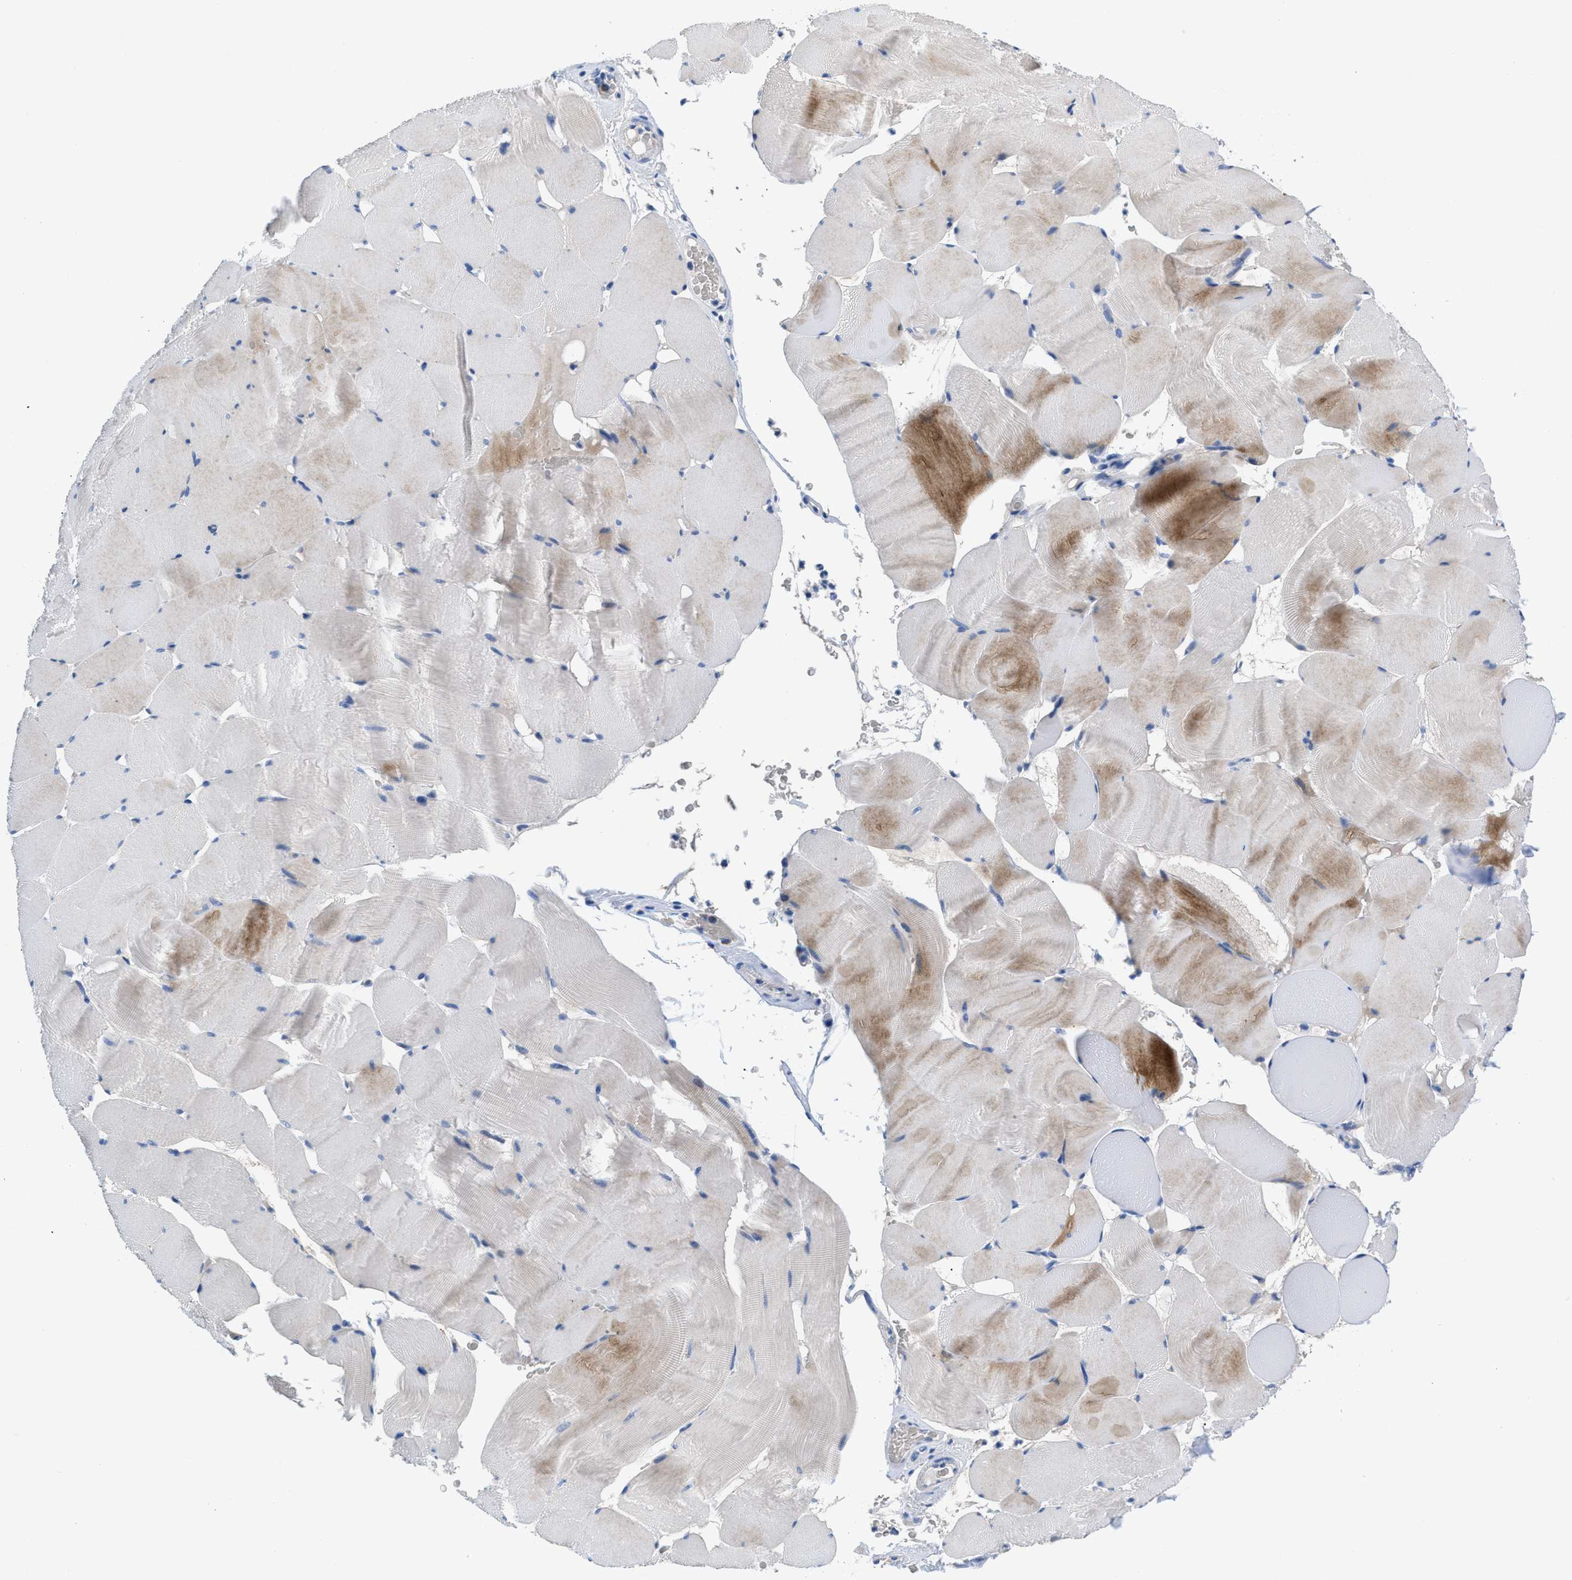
{"staining": {"intensity": "moderate", "quantity": "<25%", "location": "cytoplasmic/membranous"}, "tissue": "skeletal muscle", "cell_type": "Myocytes", "image_type": "normal", "snomed": [{"axis": "morphology", "description": "Normal tissue, NOS"}, {"axis": "topography", "description": "Skeletal muscle"}], "caption": "IHC (DAB) staining of unremarkable human skeletal muscle shows moderate cytoplasmic/membranous protein expression in about <25% of myocytes.", "gene": "SLFN13", "patient": {"sex": "male", "age": 62}}